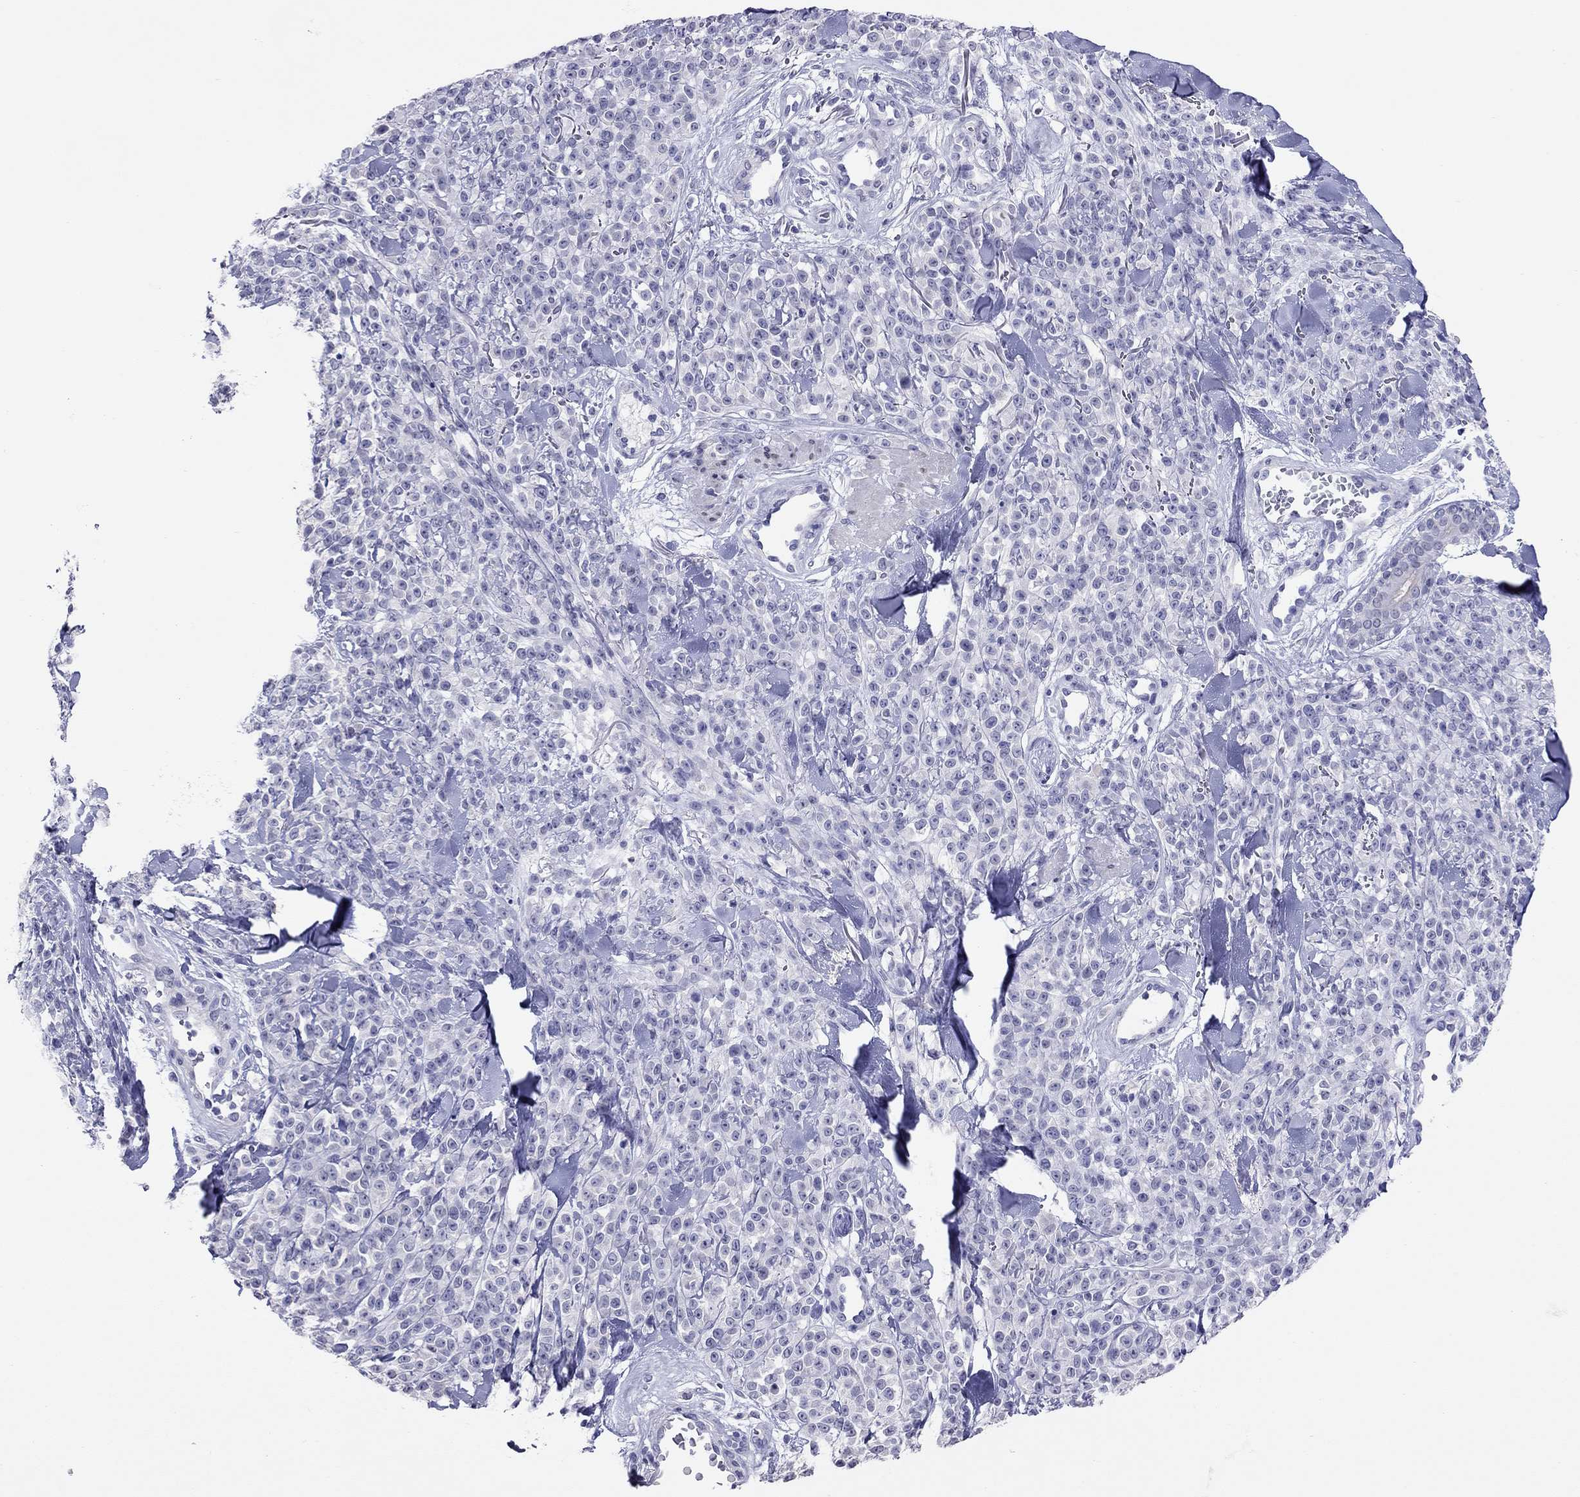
{"staining": {"intensity": "negative", "quantity": "none", "location": "none"}, "tissue": "melanoma", "cell_type": "Tumor cells", "image_type": "cancer", "snomed": [{"axis": "morphology", "description": "Malignant melanoma, NOS"}, {"axis": "topography", "description": "Skin"}, {"axis": "topography", "description": "Skin of trunk"}], "caption": "The histopathology image shows no significant positivity in tumor cells of melanoma.", "gene": "ARMC12", "patient": {"sex": "male", "age": 74}}